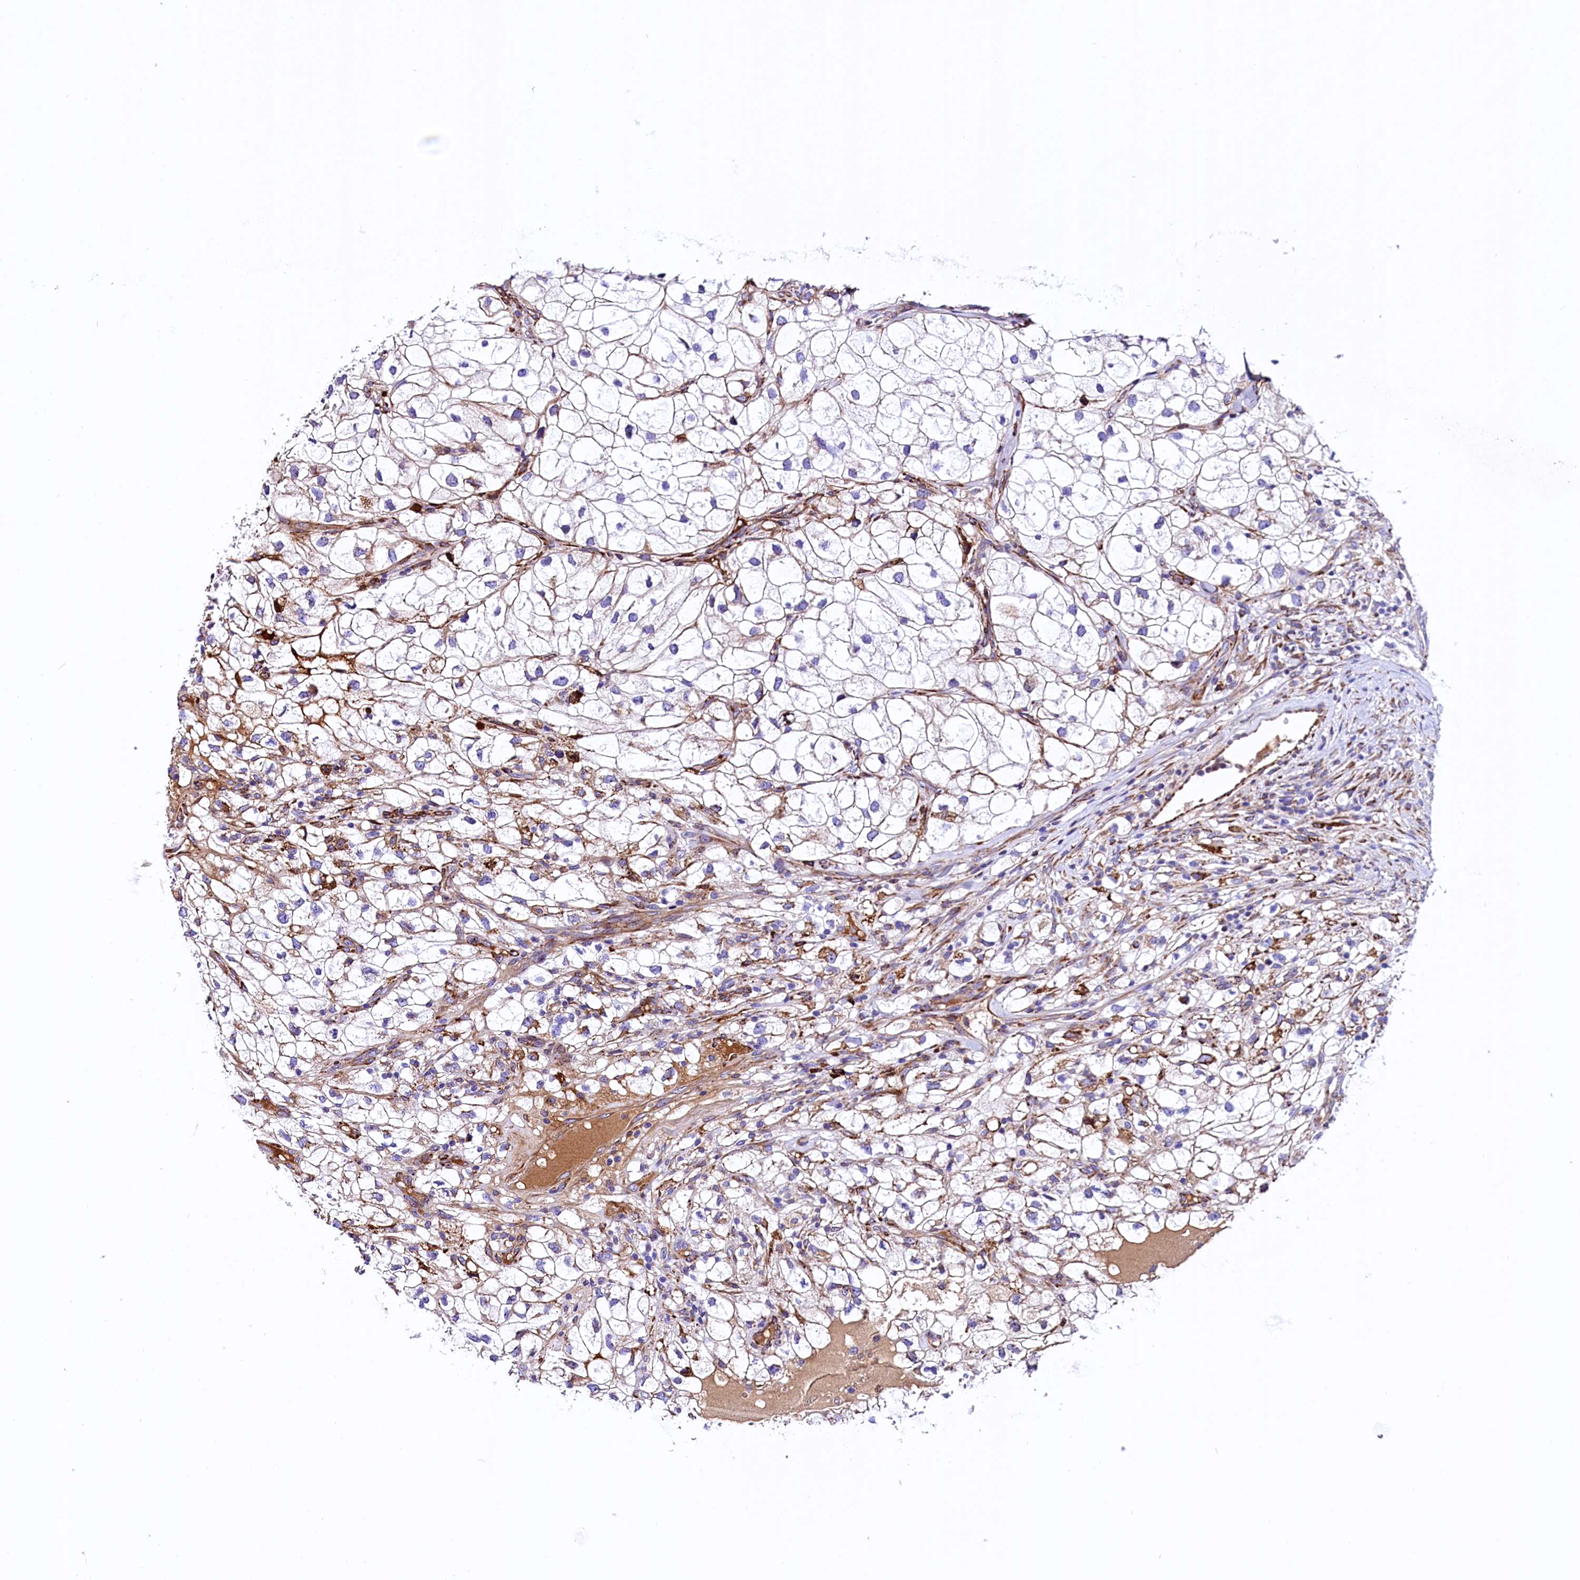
{"staining": {"intensity": "negative", "quantity": "none", "location": "none"}, "tissue": "renal cancer", "cell_type": "Tumor cells", "image_type": "cancer", "snomed": [{"axis": "morphology", "description": "Adenocarcinoma, NOS"}, {"axis": "topography", "description": "Kidney"}], "caption": "A photomicrograph of adenocarcinoma (renal) stained for a protein reveals no brown staining in tumor cells.", "gene": "CMTR2", "patient": {"sex": "male", "age": 59}}